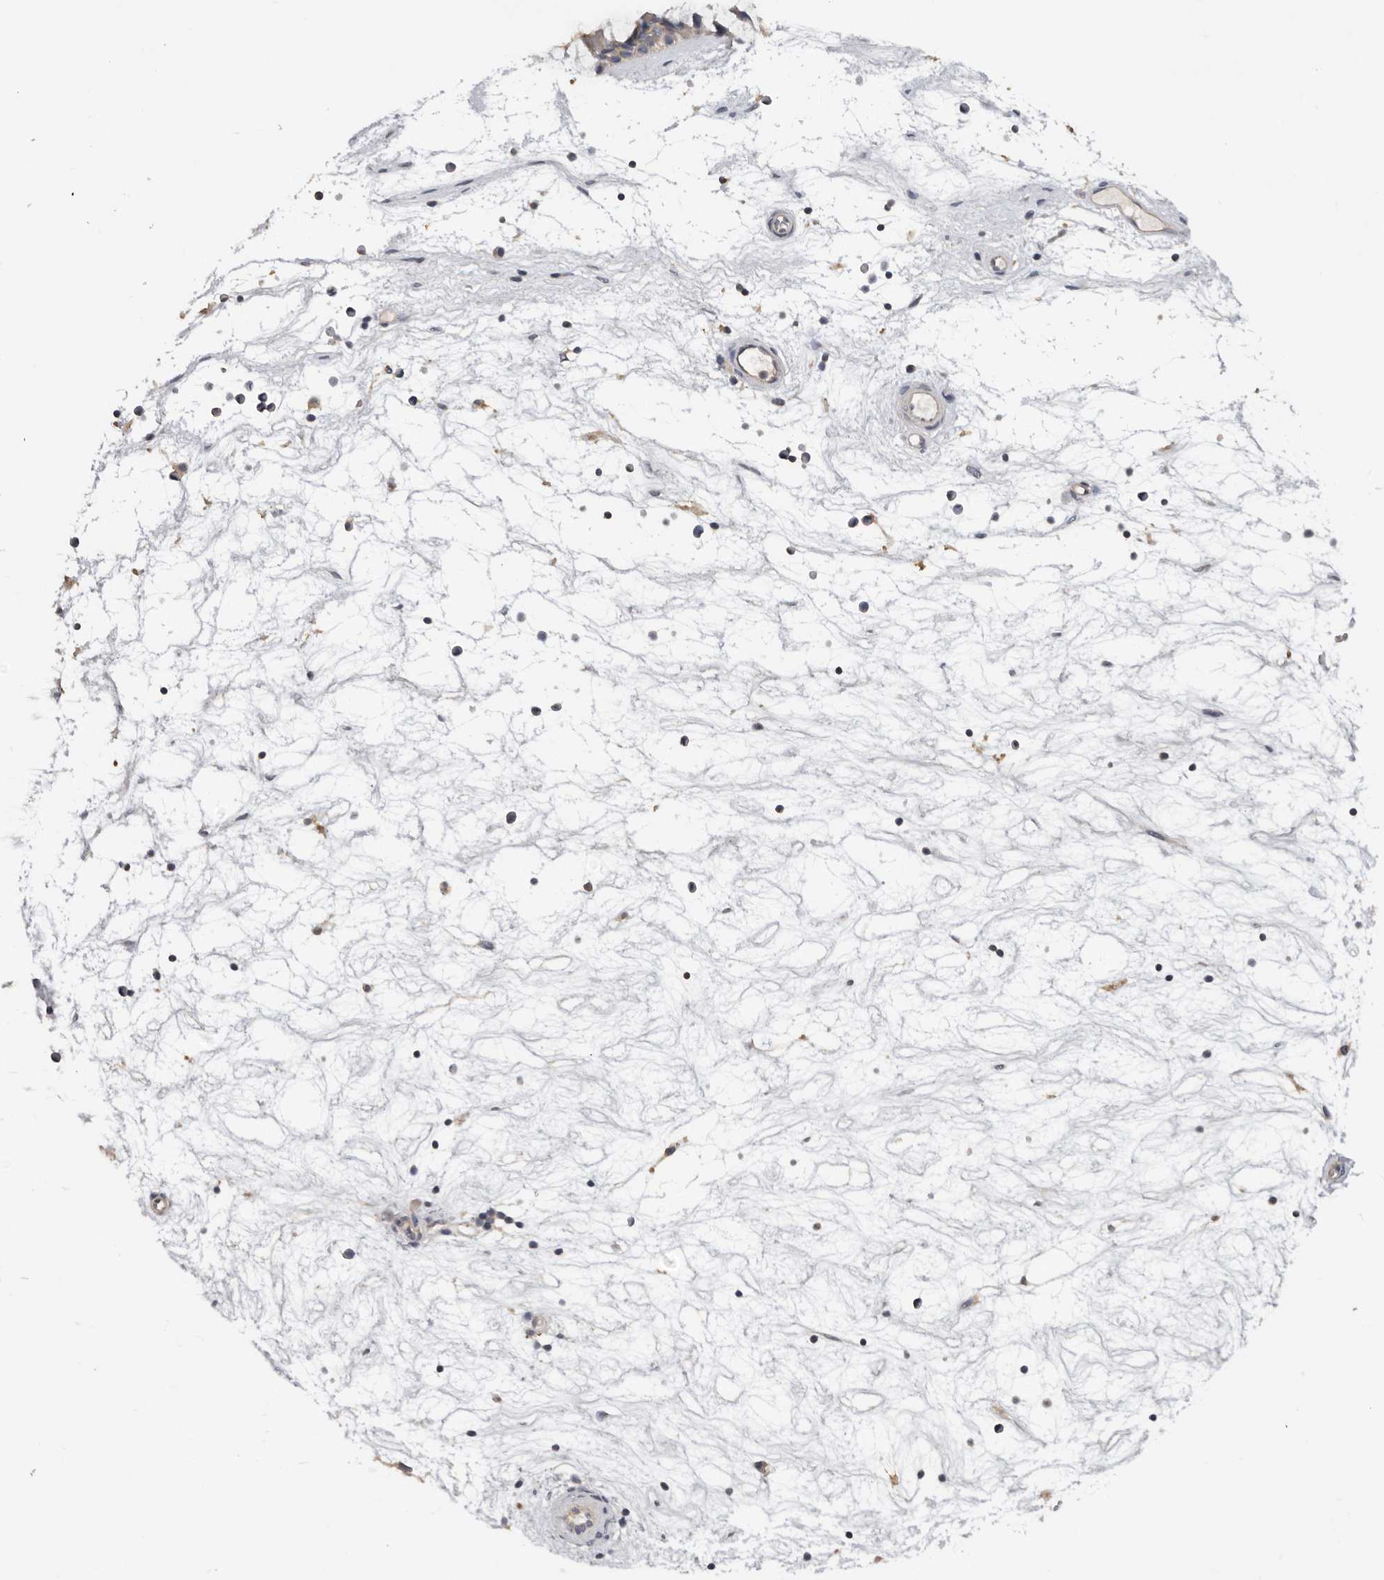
{"staining": {"intensity": "weak", "quantity": "<25%", "location": "cytoplasmic/membranous"}, "tissue": "nasopharynx", "cell_type": "Respiratory epithelial cells", "image_type": "normal", "snomed": [{"axis": "morphology", "description": "Normal tissue, NOS"}, {"axis": "topography", "description": "Nasopharynx"}], "caption": "A histopathology image of nasopharynx stained for a protein demonstrates no brown staining in respiratory epithelial cells. Nuclei are stained in blue.", "gene": "WDTC1", "patient": {"sex": "male", "age": 64}}